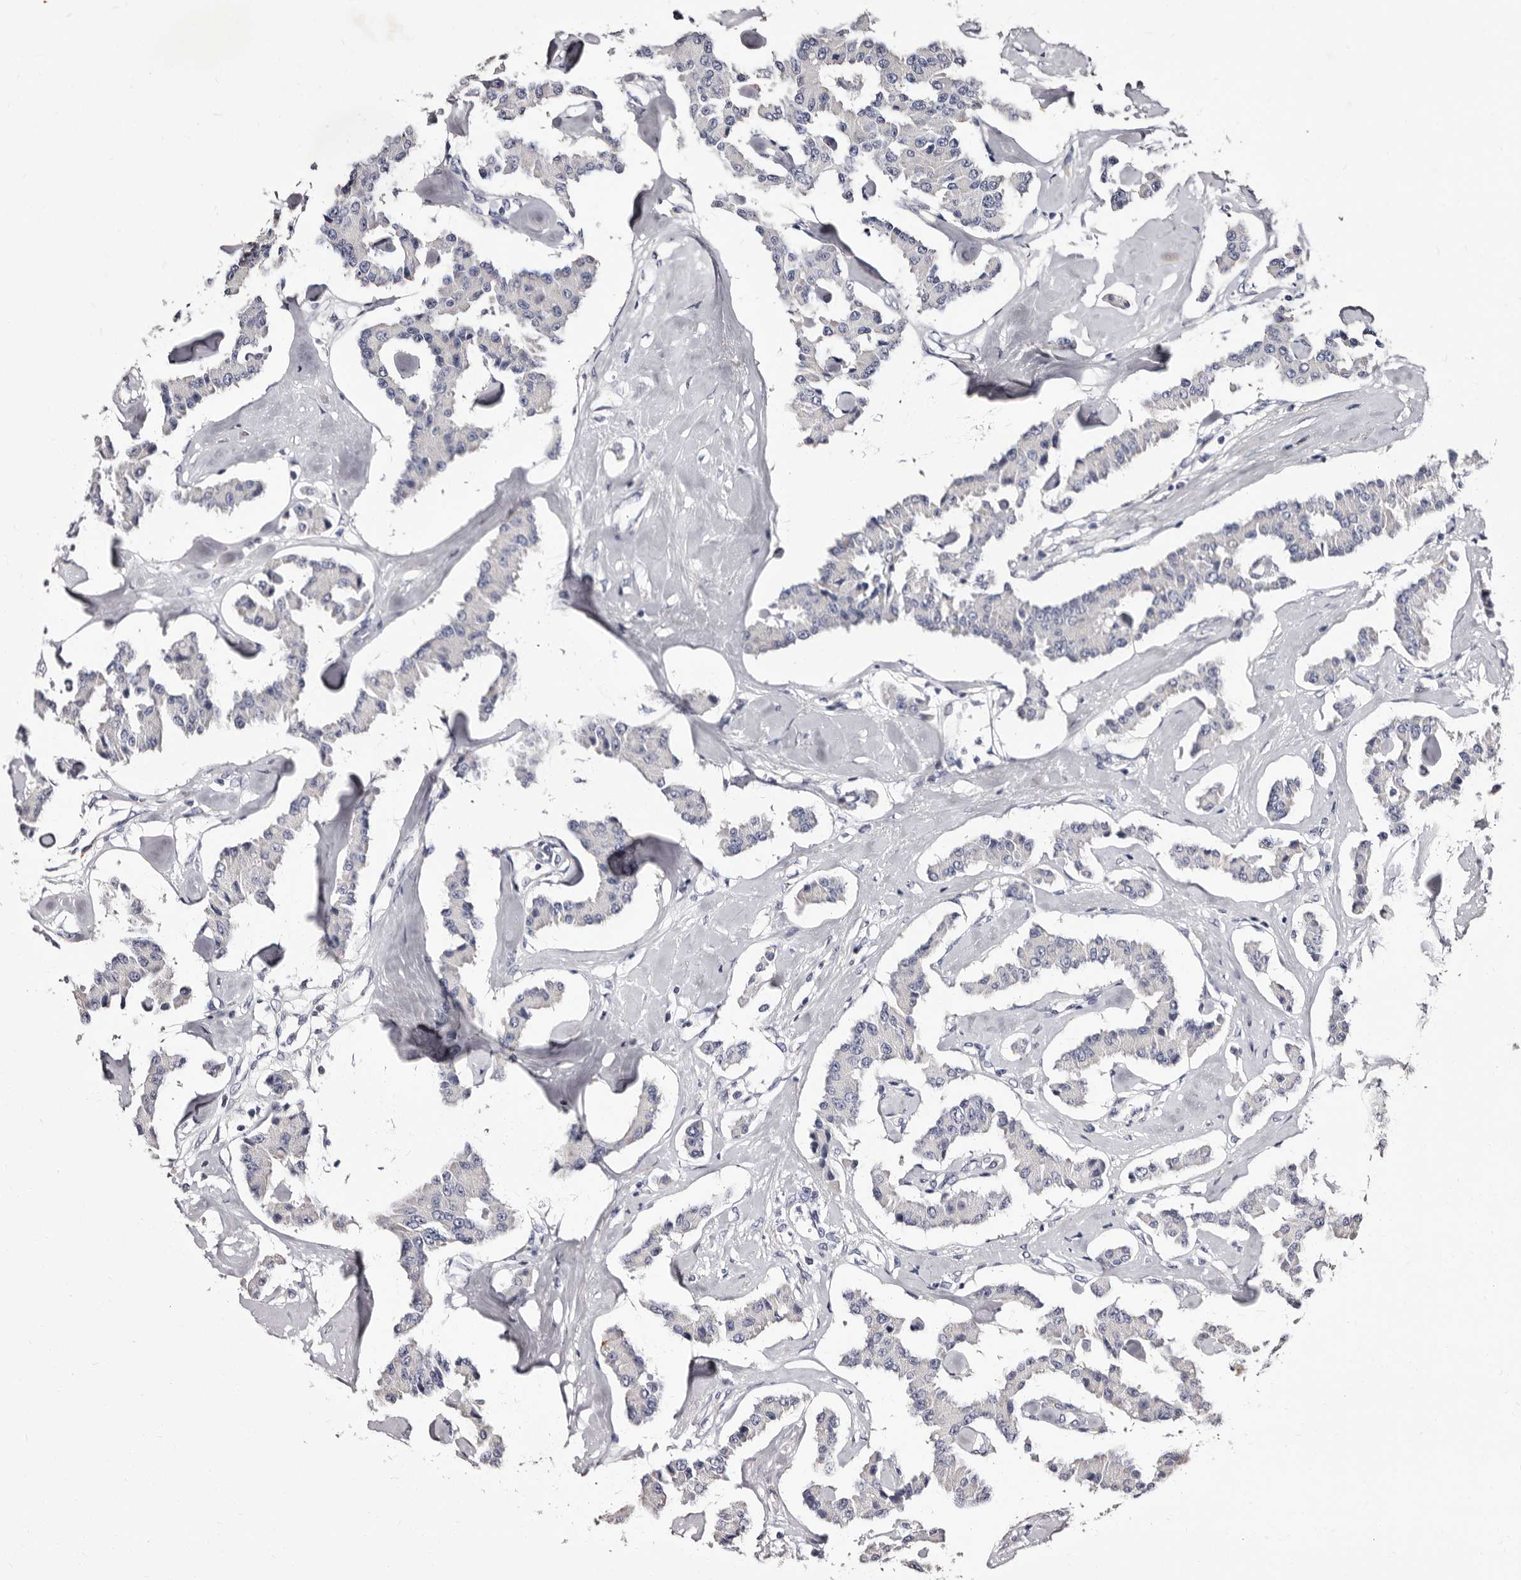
{"staining": {"intensity": "negative", "quantity": "none", "location": "none"}, "tissue": "carcinoid", "cell_type": "Tumor cells", "image_type": "cancer", "snomed": [{"axis": "morphology", "description": "Carcinoid, malignant, NOS"}, {"axis": "topography", "description": "Pancreas"}], "caption": "Human carcinoid stained for a protein using immunohistochemistry (IHC) reveals no positivity in tumor cells.", "gene": "AUNIP", "patient": {"sex": "male", "age": 41}}